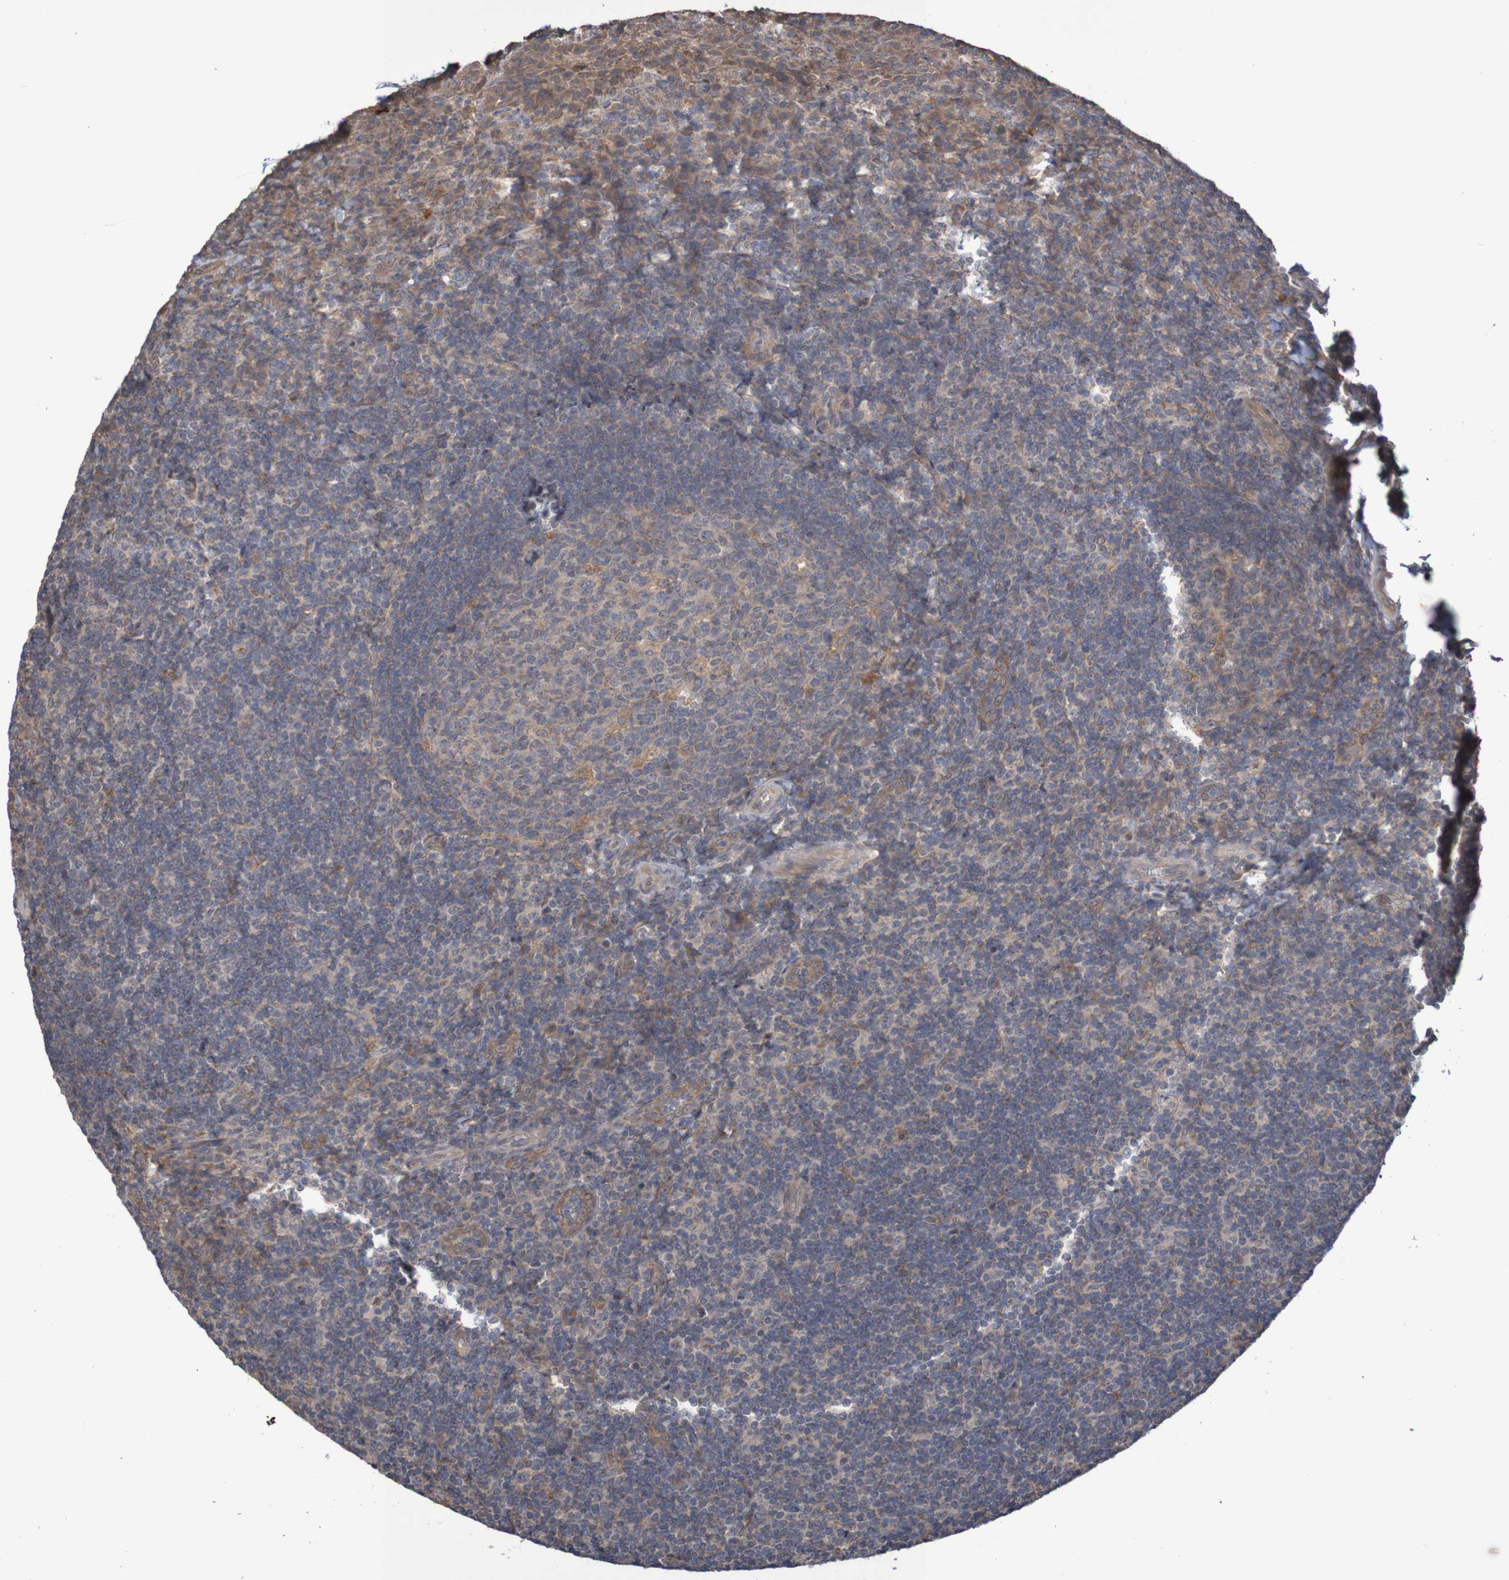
{"staining": {"intensity": "strong", "quantity": "<25%", "location": "cytoplasmic/membranous"}, "tissue": "tonsil", "cell_type": "Germinal center cells", "image_type": "normal", "snomed": [{"axis": "morphology", "description": "Normal tissue, NOS"}, {"axis": "topography", "description": "Tonsil"}], "caption": "IHC staining of unremarkable tonsil, which demonstrates medium levels of strong cytoplasmic/membranous staining in approximately <25% of germinal center cells indicating strong cytoplasmic/membranous protein positivity. The staining was performed using DAB (brown) for protein detection and nuclei were counterstained in hematoxylin (blue).", "gene": "PHYH", "patient": {"sex": "male", "age": 37}}